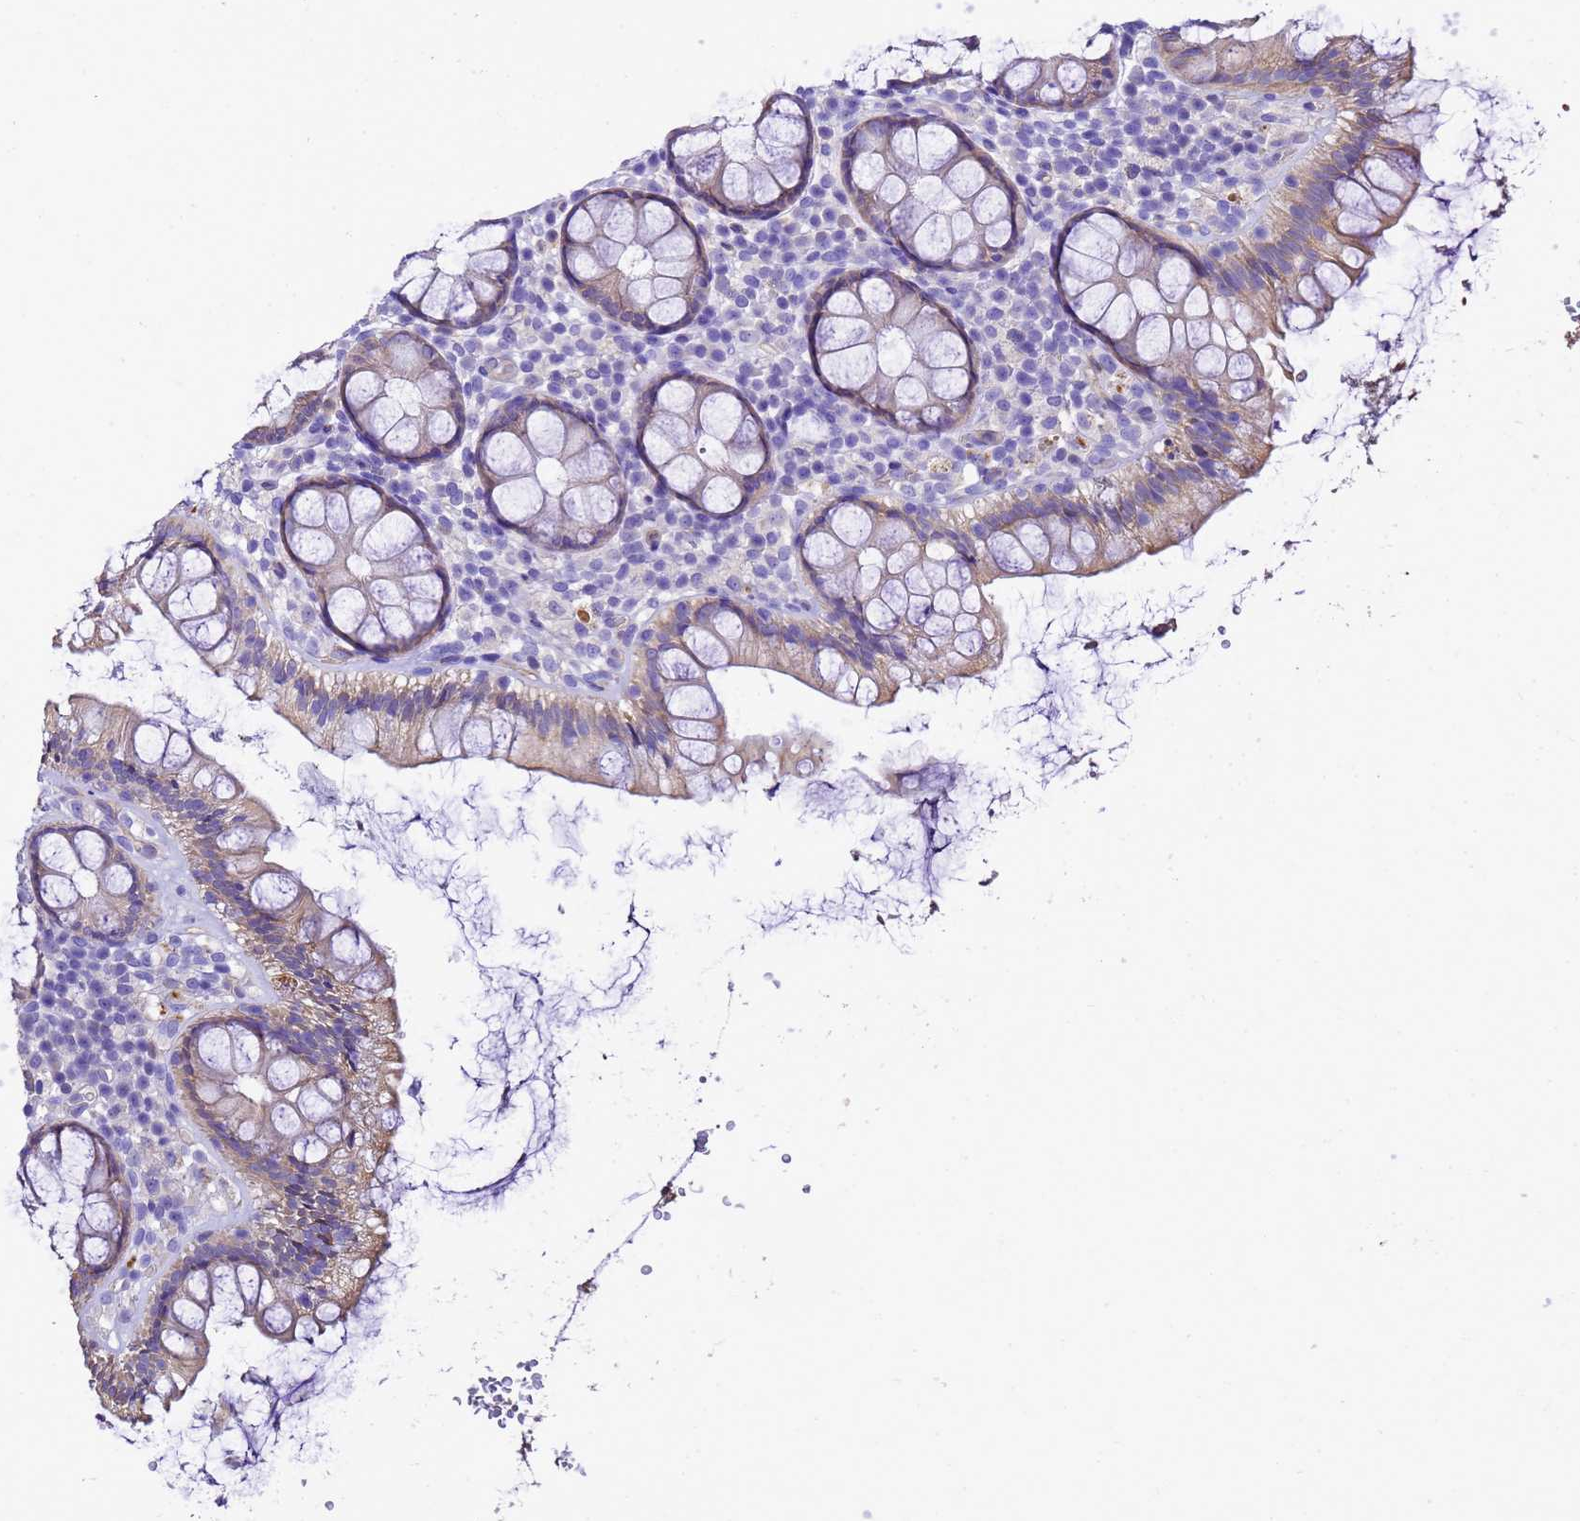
{"staining": {"intensity": "weak", "quantity": "25%-75%", "location": "cytoplasmic/membranous"}, "tissue": "rectum", "cell_type": "Glandular cells", "image_type": "normal", "snomed": [{"axis": "morphology", "description": "Normal tissue, NOS"}, {"axis": "topography", "description": "Rectum"}], "caption": "A photomicrograph of human rectum stained for a protein reveals weak cytoplasmic/membranous brown staining in glandular cells. (IHC, brightfield microscopy, high magnification).", "gene": "UGT2A1", "patient": {"sex": "male", "age": 83}}